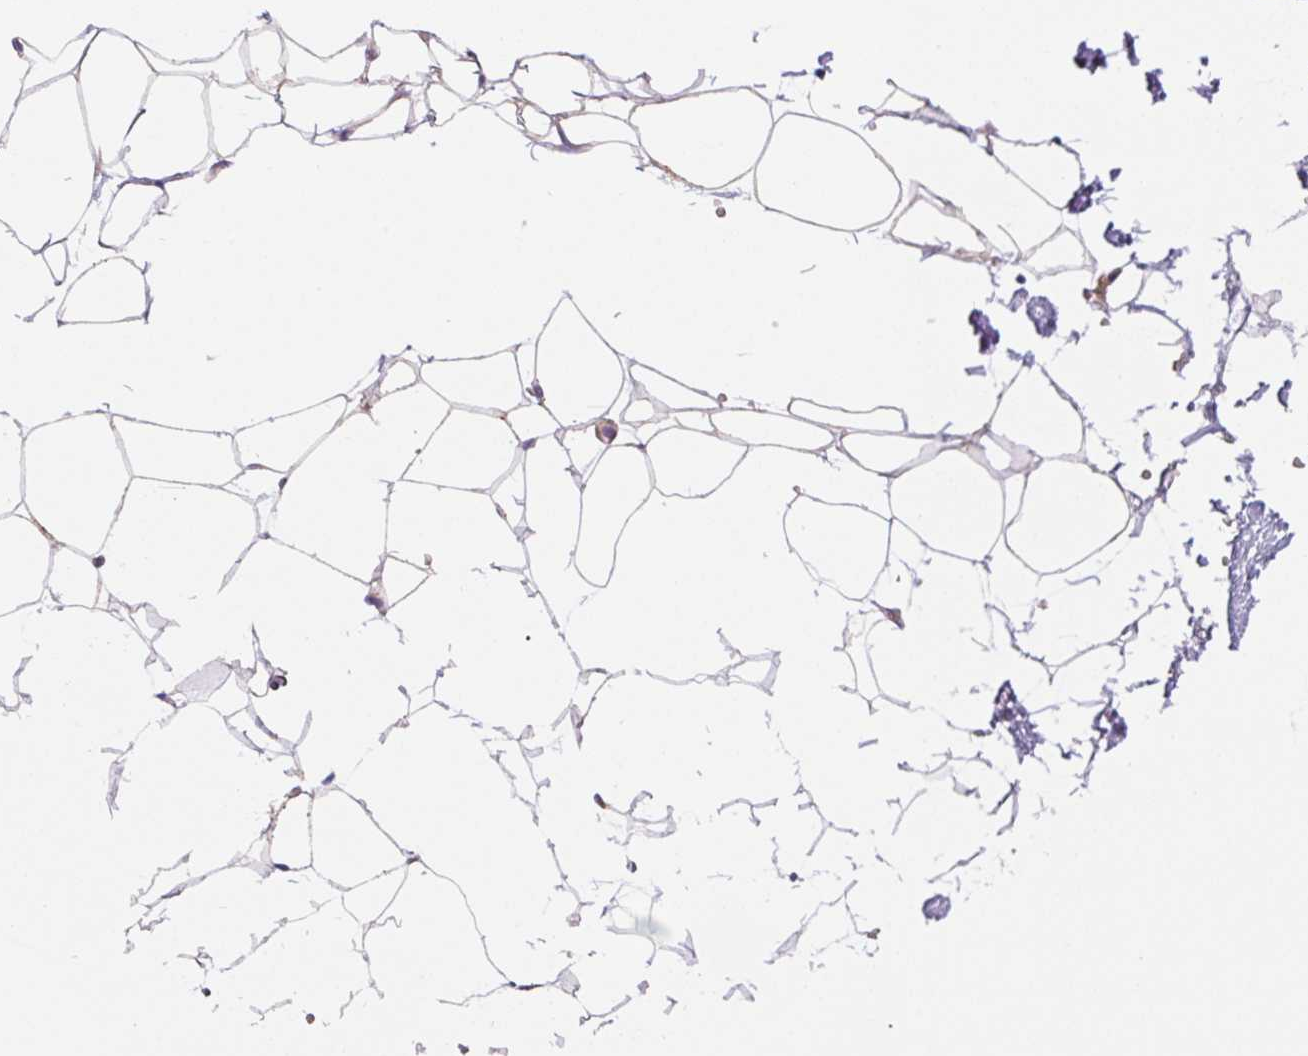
{"staining": {"intensity": "negative", "quantity": "none", "location": "none"}, "tissue": "adipose tissue", "cell_type": "Adipocytes", "image_type": "normal", "snomed": [{"axis": "morphology", "description": "Normal tissue, NOS"}, {"axis": "topography", "description": "Skin"}, {"axis": "topography", "description": "Peripheral nerve tissue"}], "caption": "There is no significant staining in adipocytes of adipose tissue. (DAB immunohistochemistry (IHC) visualized using brightfield microscopy, high magnification).", "gene": "ASRGL1", "patient": {"sex": "female", "age": 56}}